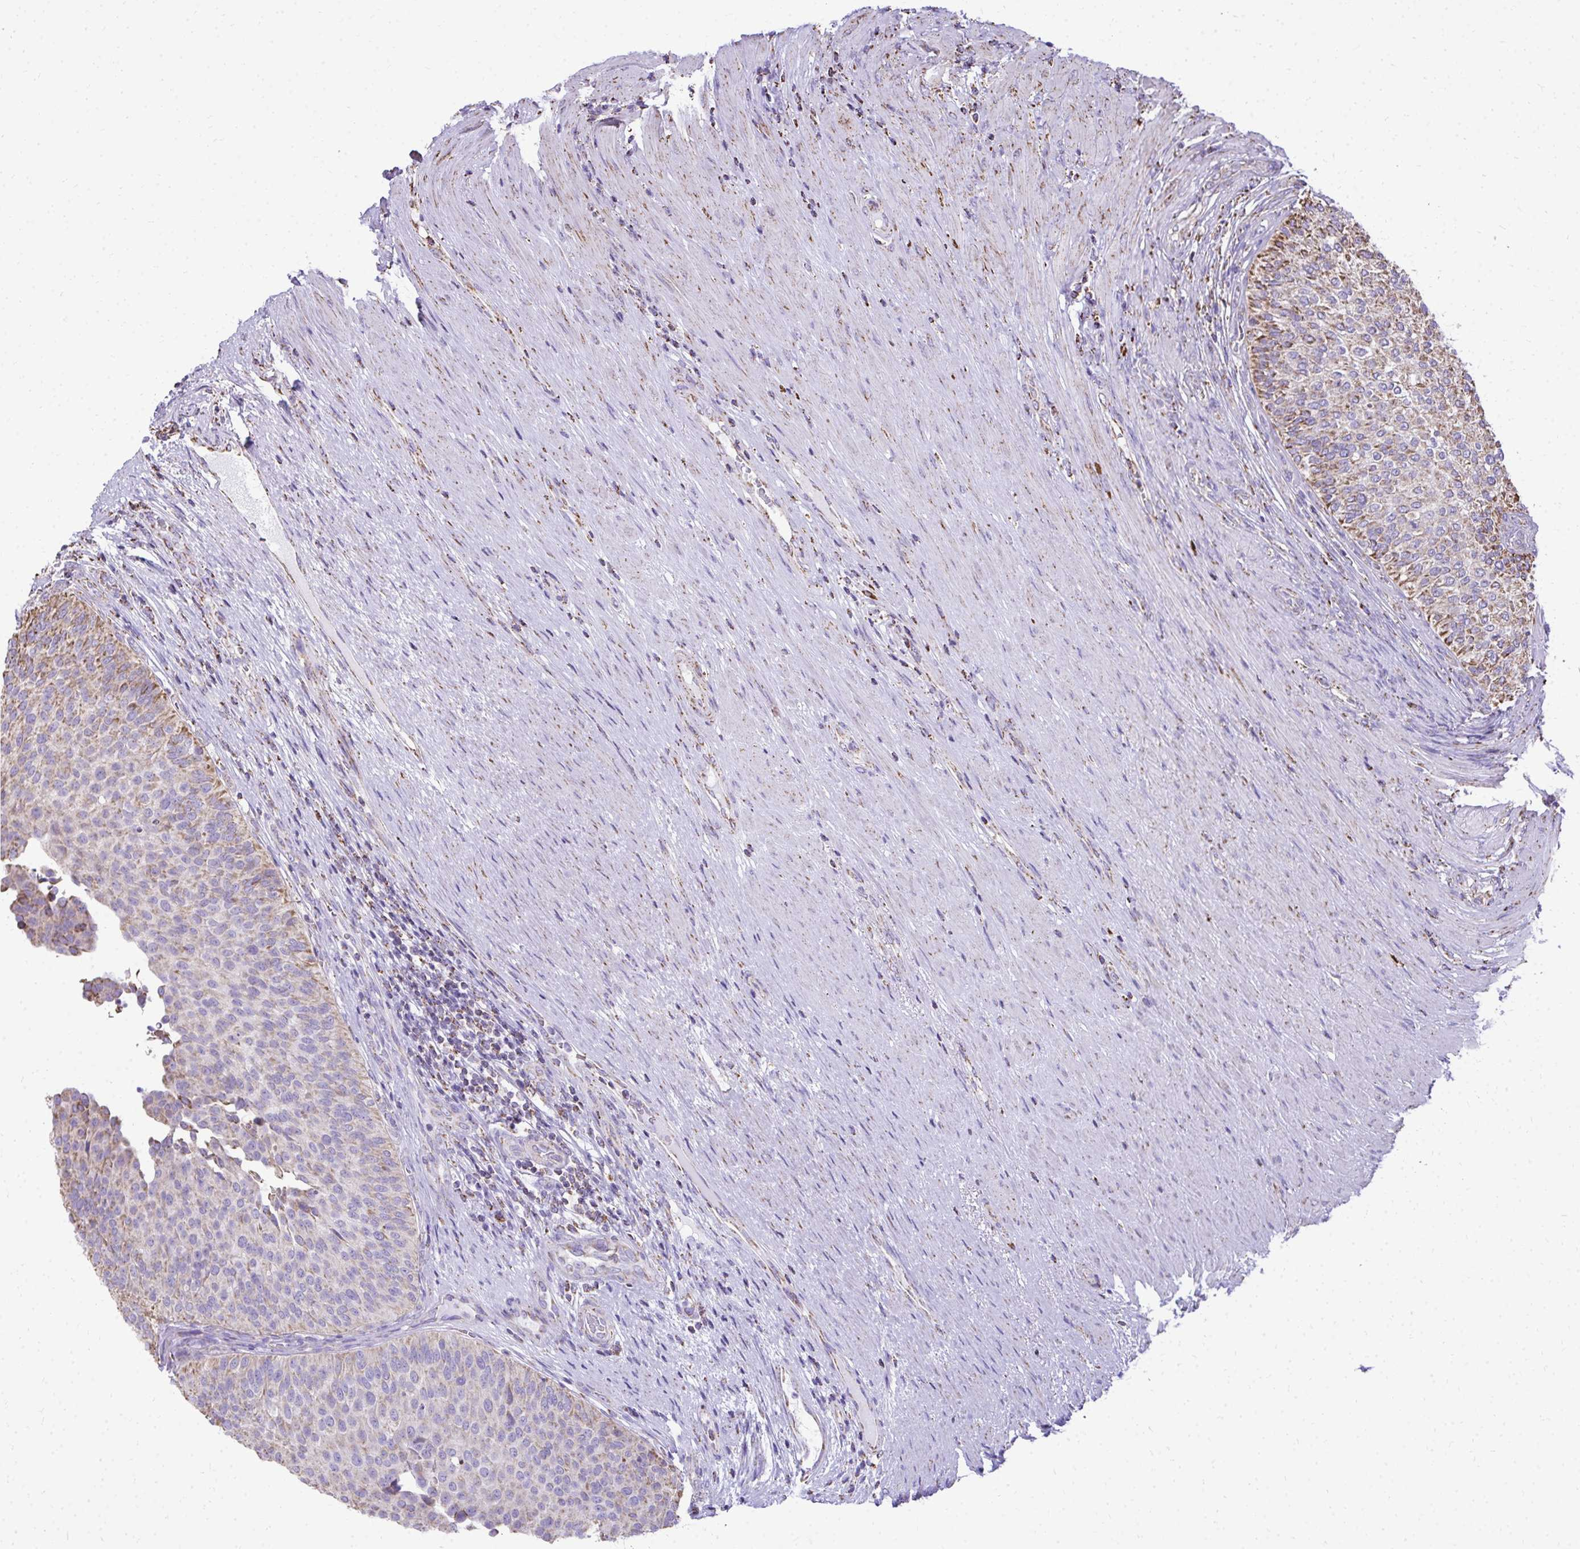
{"staining": {"intensity": "moderate", "quantity": "25%-75%", "location": "cytoplasmic/membranous"}, "tissue": "urinary bladder", "cell_type": "Urothelial cells", "image_type": "normal", "snomed": [{"axis": "morphology", "description": "Normal tissue, NOS"}, {"axis": "topography", "description": "Urinary bladder"}, {"axis": "topography", "description": "Prostate"}], "caption": "Human urinary bladder stained with a brown dye displays moderate cytoplasmic/membranous positive positivity in about 25%-75% of urothelial cells.", "gene": "MPZL2", "patient": {"sex": "male", "age": 77}}